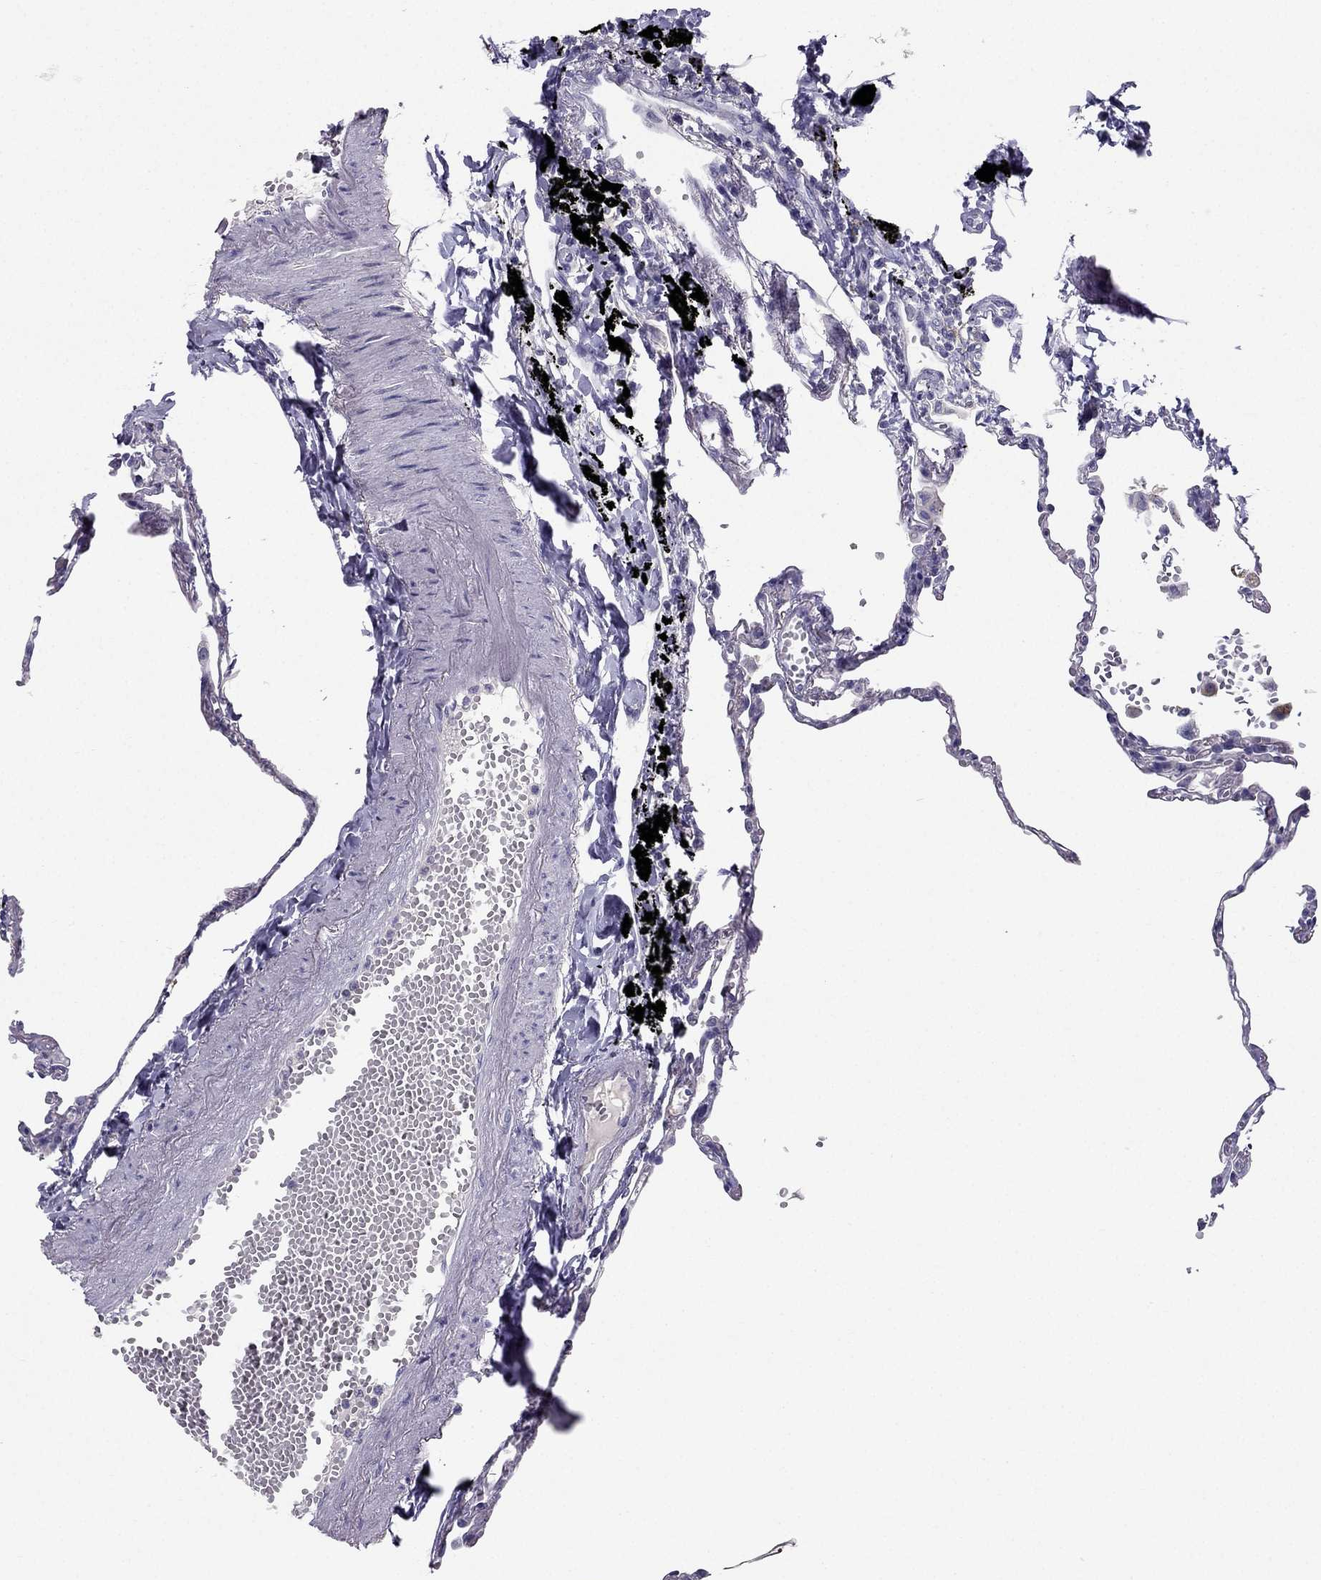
{"staining": {"intensity": "negative", "quantity": "none", "location": "none"}, "tissue": "lung", "cell_type": "Alveolar cells", "image_type": "normal", "snomed": [{"axis": "morphology", "description": "Normal tissue, NOS"}, {"axis": "topography", "description": "Lung"}], "caption": "DAB (3,3'-diaminobenzidine) immunohistochemical staining of normal human lung exhibits no significant staining in alveolar cells. Brightfield microscopy of immunohistochemistry (IHC) stained with DAB (brown) and hematoxylin (blue), captured at high magnification.", "gene": "SYT5", "patient": {"sex": "male", "age": 78}}